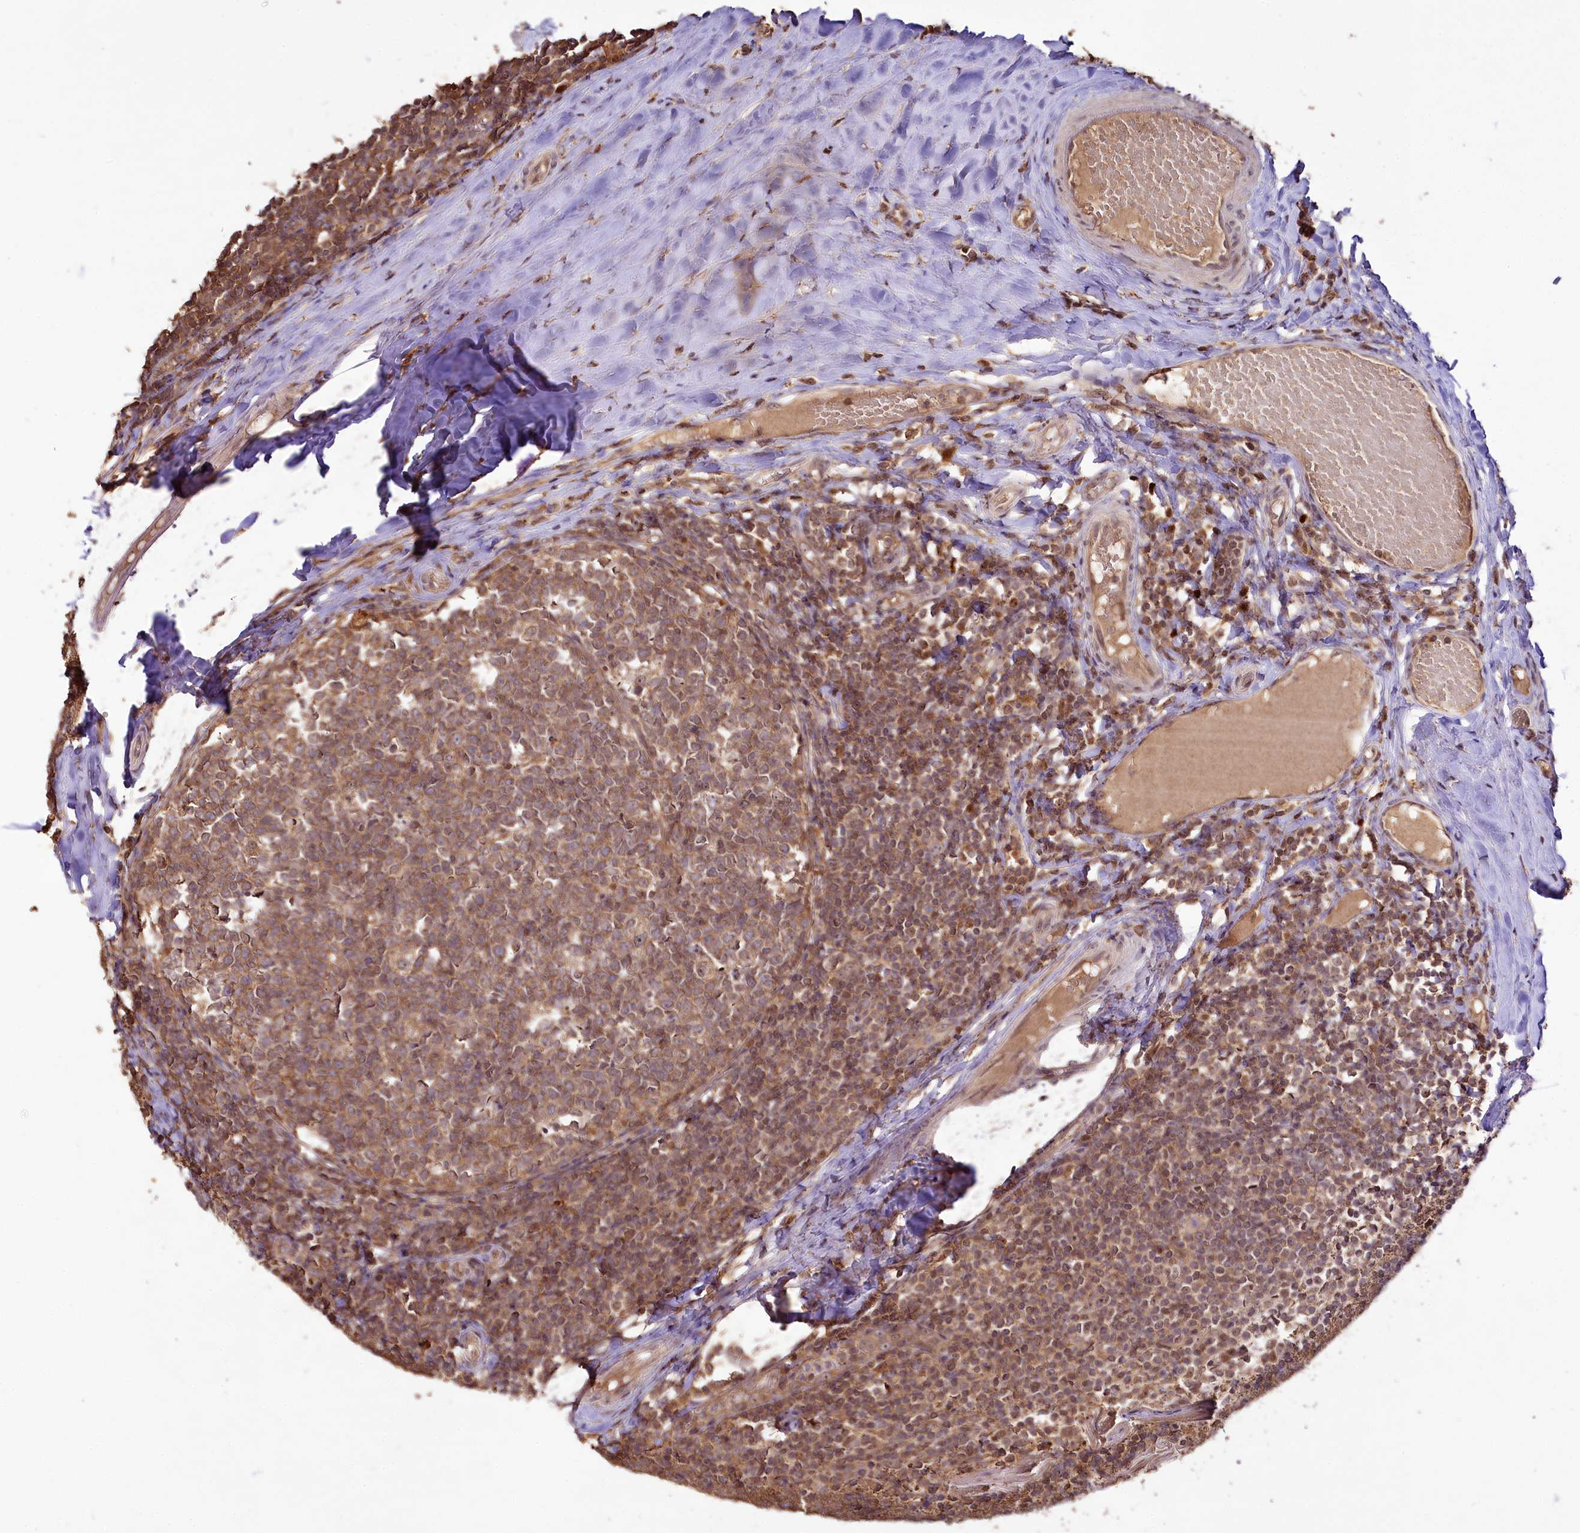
{"staining": {"intensity": "moderate", "quantity": ">75%", "location": "cytoplasmic/membranous"}, "tissue": "tonsil", "cell_type": "Germinal center cells", "image_type": "normal", "snomed": [{"axis": "morphology", "description": "Normal tissue, NOS"}, {"axis": "topography", "description": "Tonsil"}], "caption": "Immunohistochemistry histopathology image of normal human tonsil stained for a protein (brown), which shows medium levels of moderate cytoplasmic/membranous expression in about >75% of germinal center cells.", "gene": "RRP8", "patient": {"sex": "female", "age": 19}}